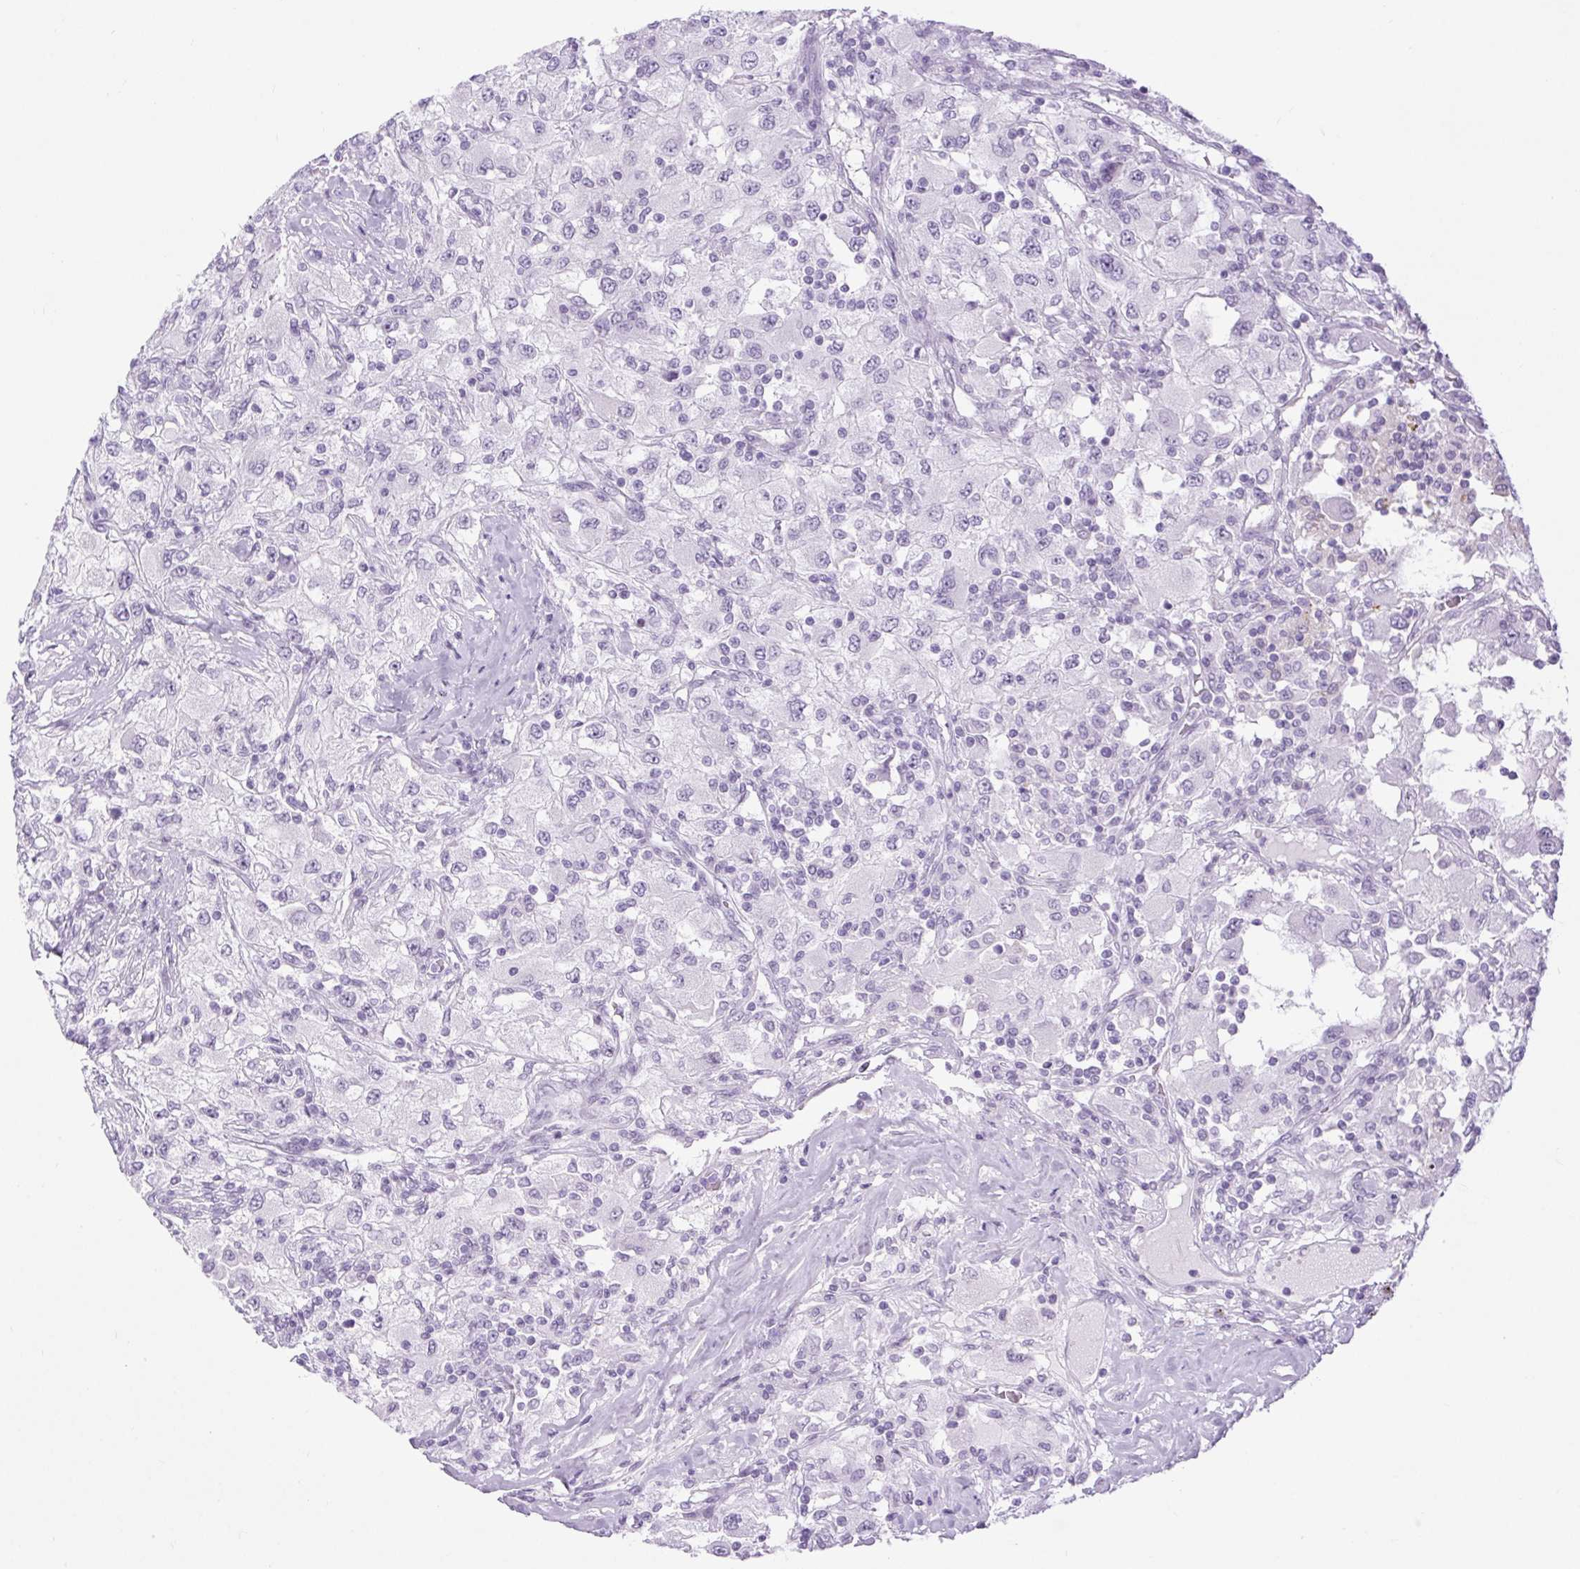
{"staining": {"intensity": "negative", "quantity": "none", "location": "none"}, "tissue": "renal cancer", "cell_type": "Tumor cells", "image_type": "cancer", "snomed": [{"axis": "morphology", "description": "Adenocarcinoma, NOS"}, {"axis": "topography", "description": "Kidney"}], "caption": "A high-resolution photomicrograph shows immunohistochemistry (IHC) staining of renal cancer (adenocarcinoma), which displays no significant expression in tumor cells. The staining was performed using DAB to visualize the protein expression in brown, while the nuclei were stained in blue with hematoxylin (Magnification: 20x).", "gene": "BCAS1", "patient": {"sex": "female", "age": 67}}